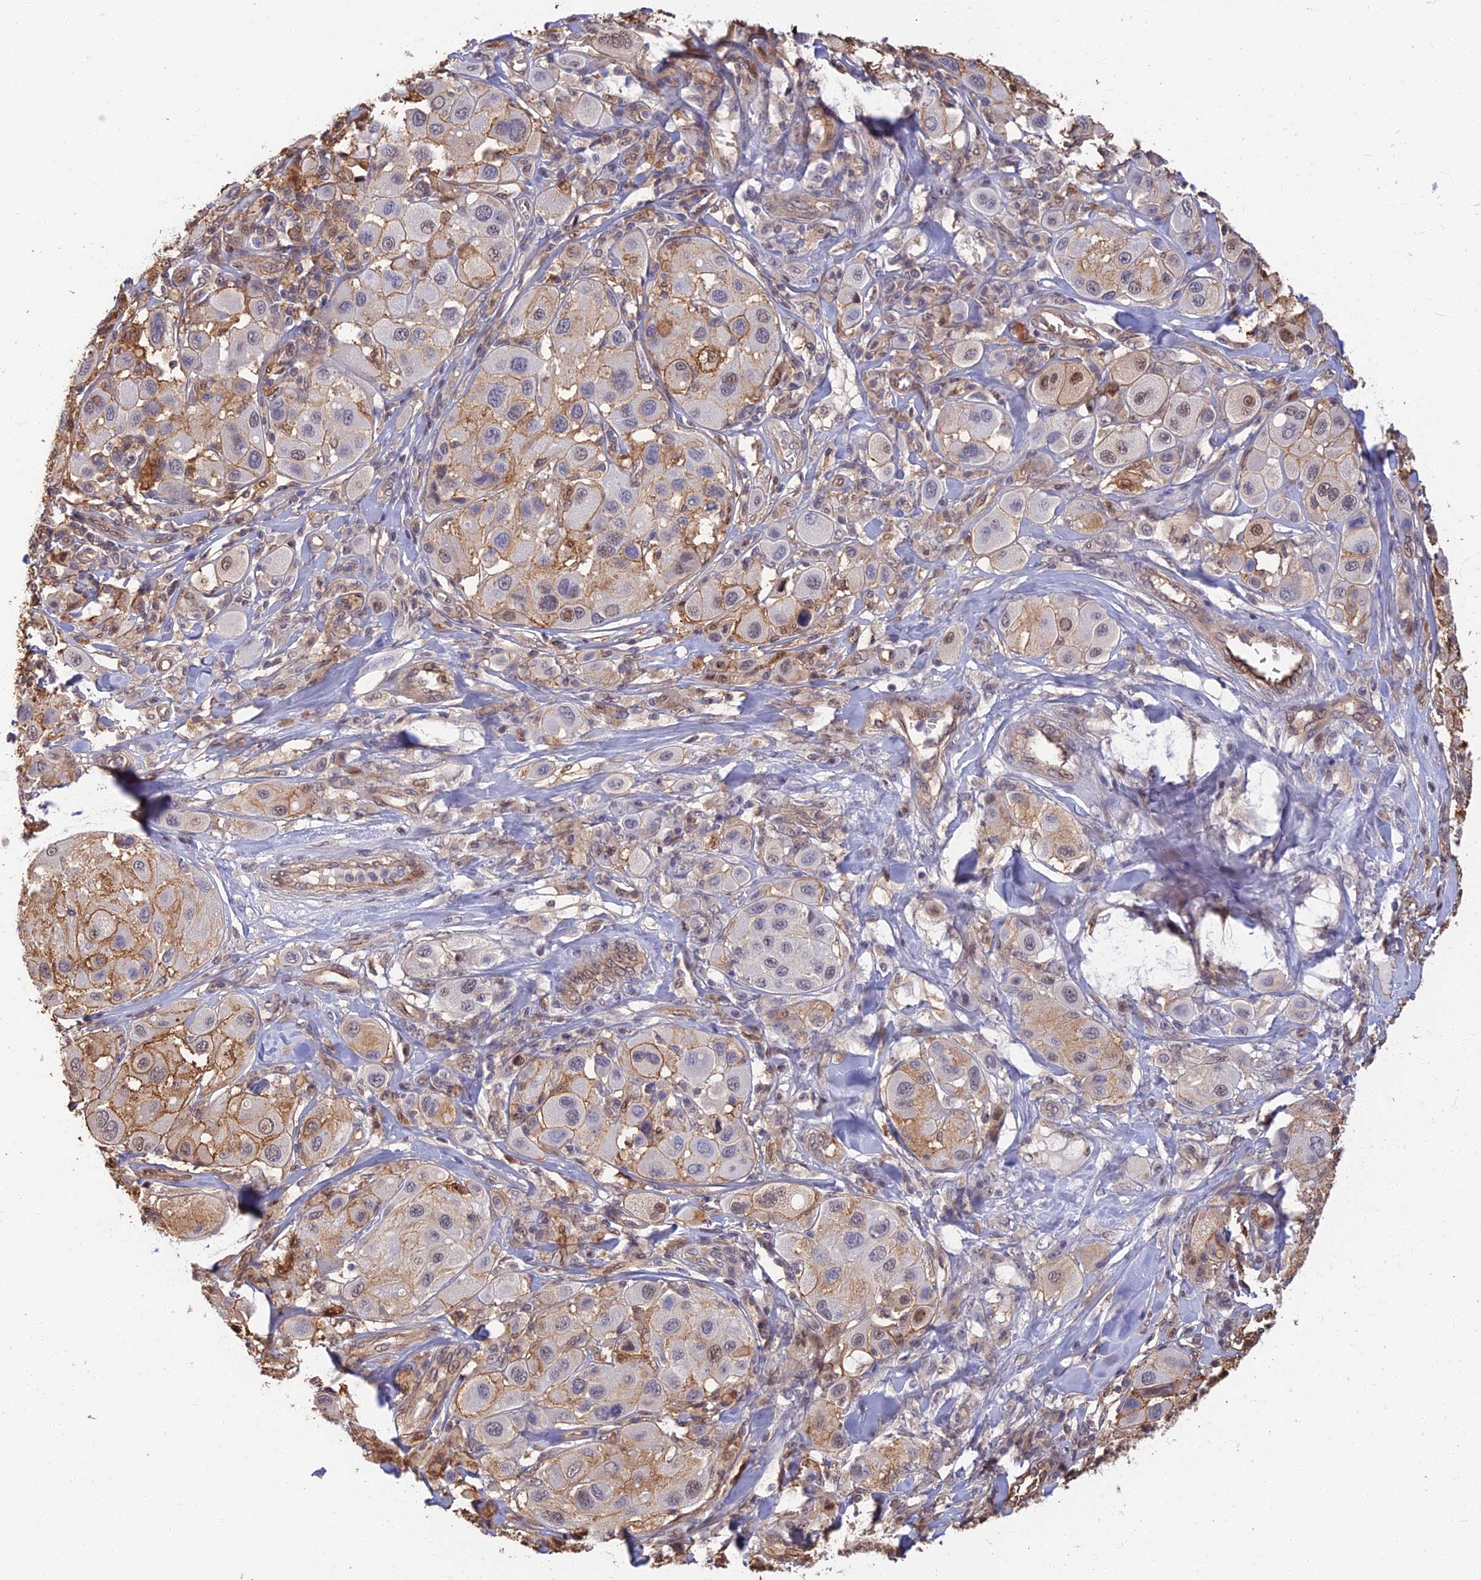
{"staining": {"intensity": "strong", "quantity": "<25%", "location": "cytoplasmic/membranous"}, "tissue": "melanoma", "cell_type": "Tumor cells", "image_type": "cancer", "snomed": [{"axis": "morphology", "description": "Malignant melanoma, Metastatic site"}, {"axis": "topography", "description": "Skin"}], "caption": "A brown stain shows strong cytoplasmic/membranous staining of a protein in malignant melanoma (metastatic site) tumor cells.", "gene": "LRRN3", "patient": {"sex": "male", "age": 41}}